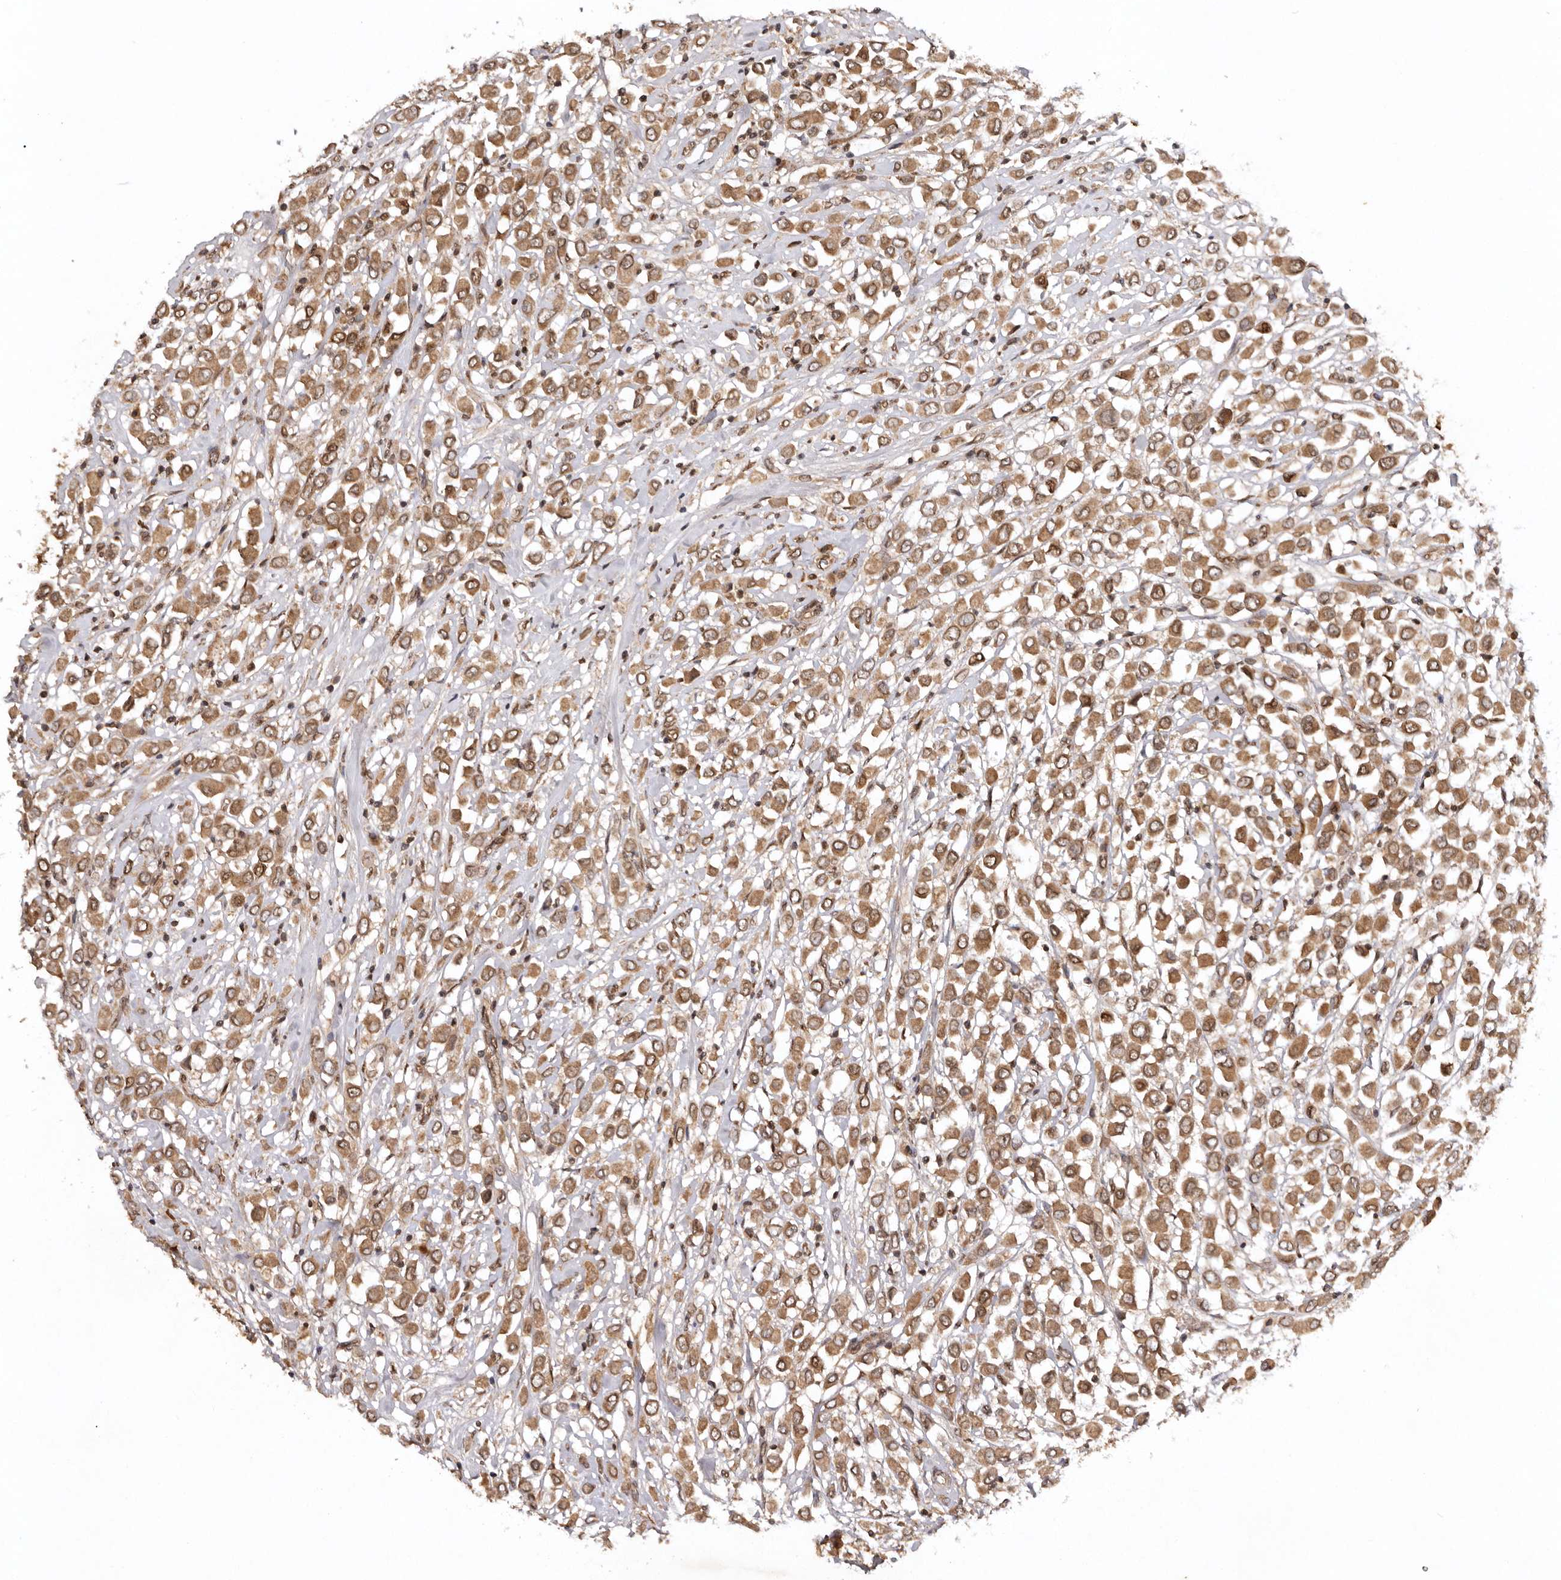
{"staining": {"intensity": "moderate", "quantity": ">75%", "location": "cytoplasmic/membranous"}, "tissue": "breast cancer", "cell_type": "Tumor cells", "image_type": "cancer", "snomed": [{"axis": "morphology", "description": "Duct carcinoma"}, {"axis": "topography", "description": "Breast"}], "caption": "Moderate cytoplasmic/membranous positivity for a protein is appreciated in approximately >75% of tumor cells of breast cancer (infiltrating ductal carcinoma) using immunohistochemistry.", "gene": "TARS2", "patient": {"sex": "female", "age": 61}}